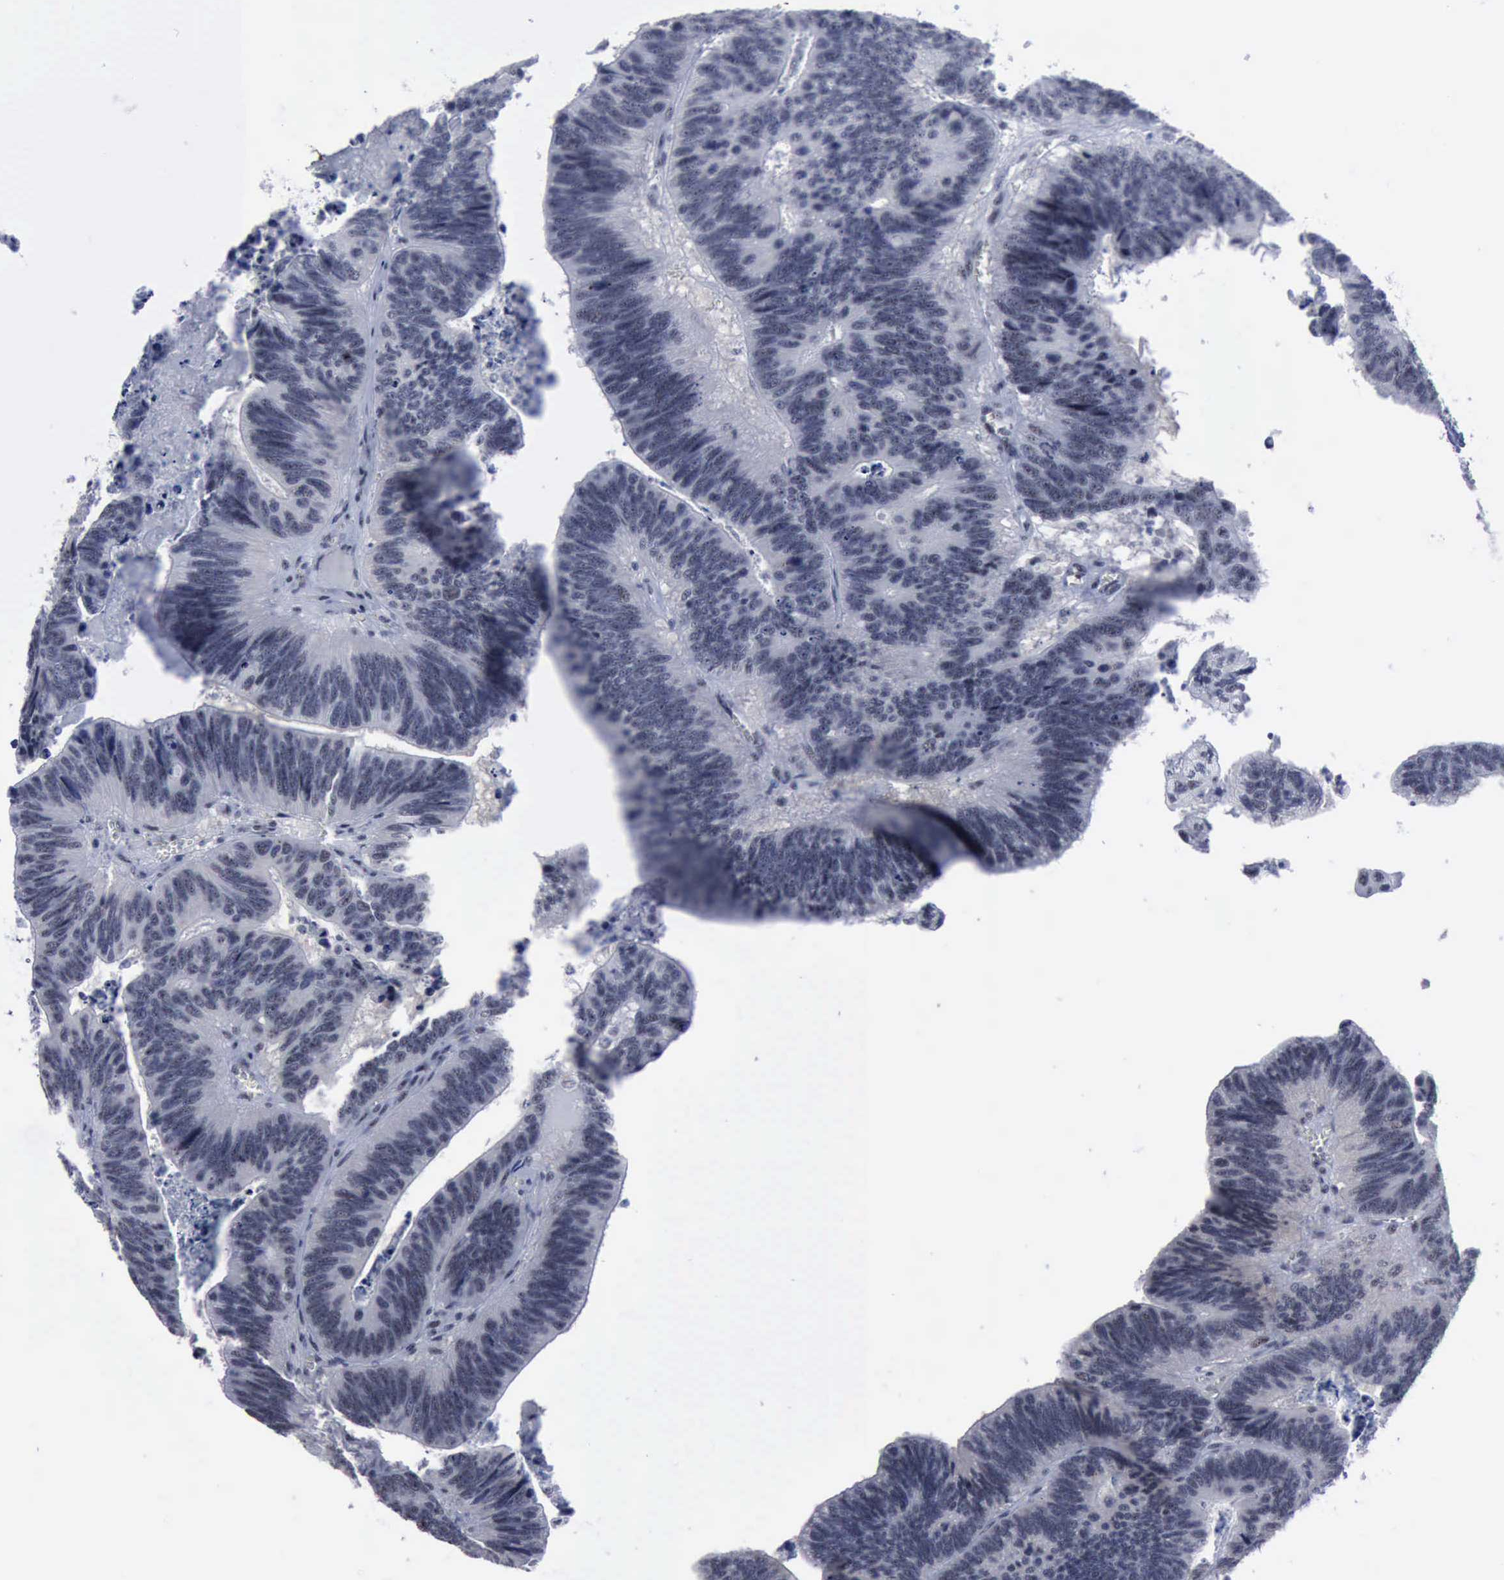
{"staining": {"intensity": "negative", "quantity": "none", "location": "none"}, "tissue": "colorectal cancer", "cell_type": "Tumor cells", "image_type": "cancer", "snomed": [{"axis": "morphology", "description": "Adenocarcinoma, NOS"}, {"axis": "topography", "description": "Colon"}], "caption": "Photomicrograph shows no protein expression in tumor cells of colorectal adenocarcinoma tissue.", "gene": "BRD1", "patient": {"sex": "male", "age": 72}}